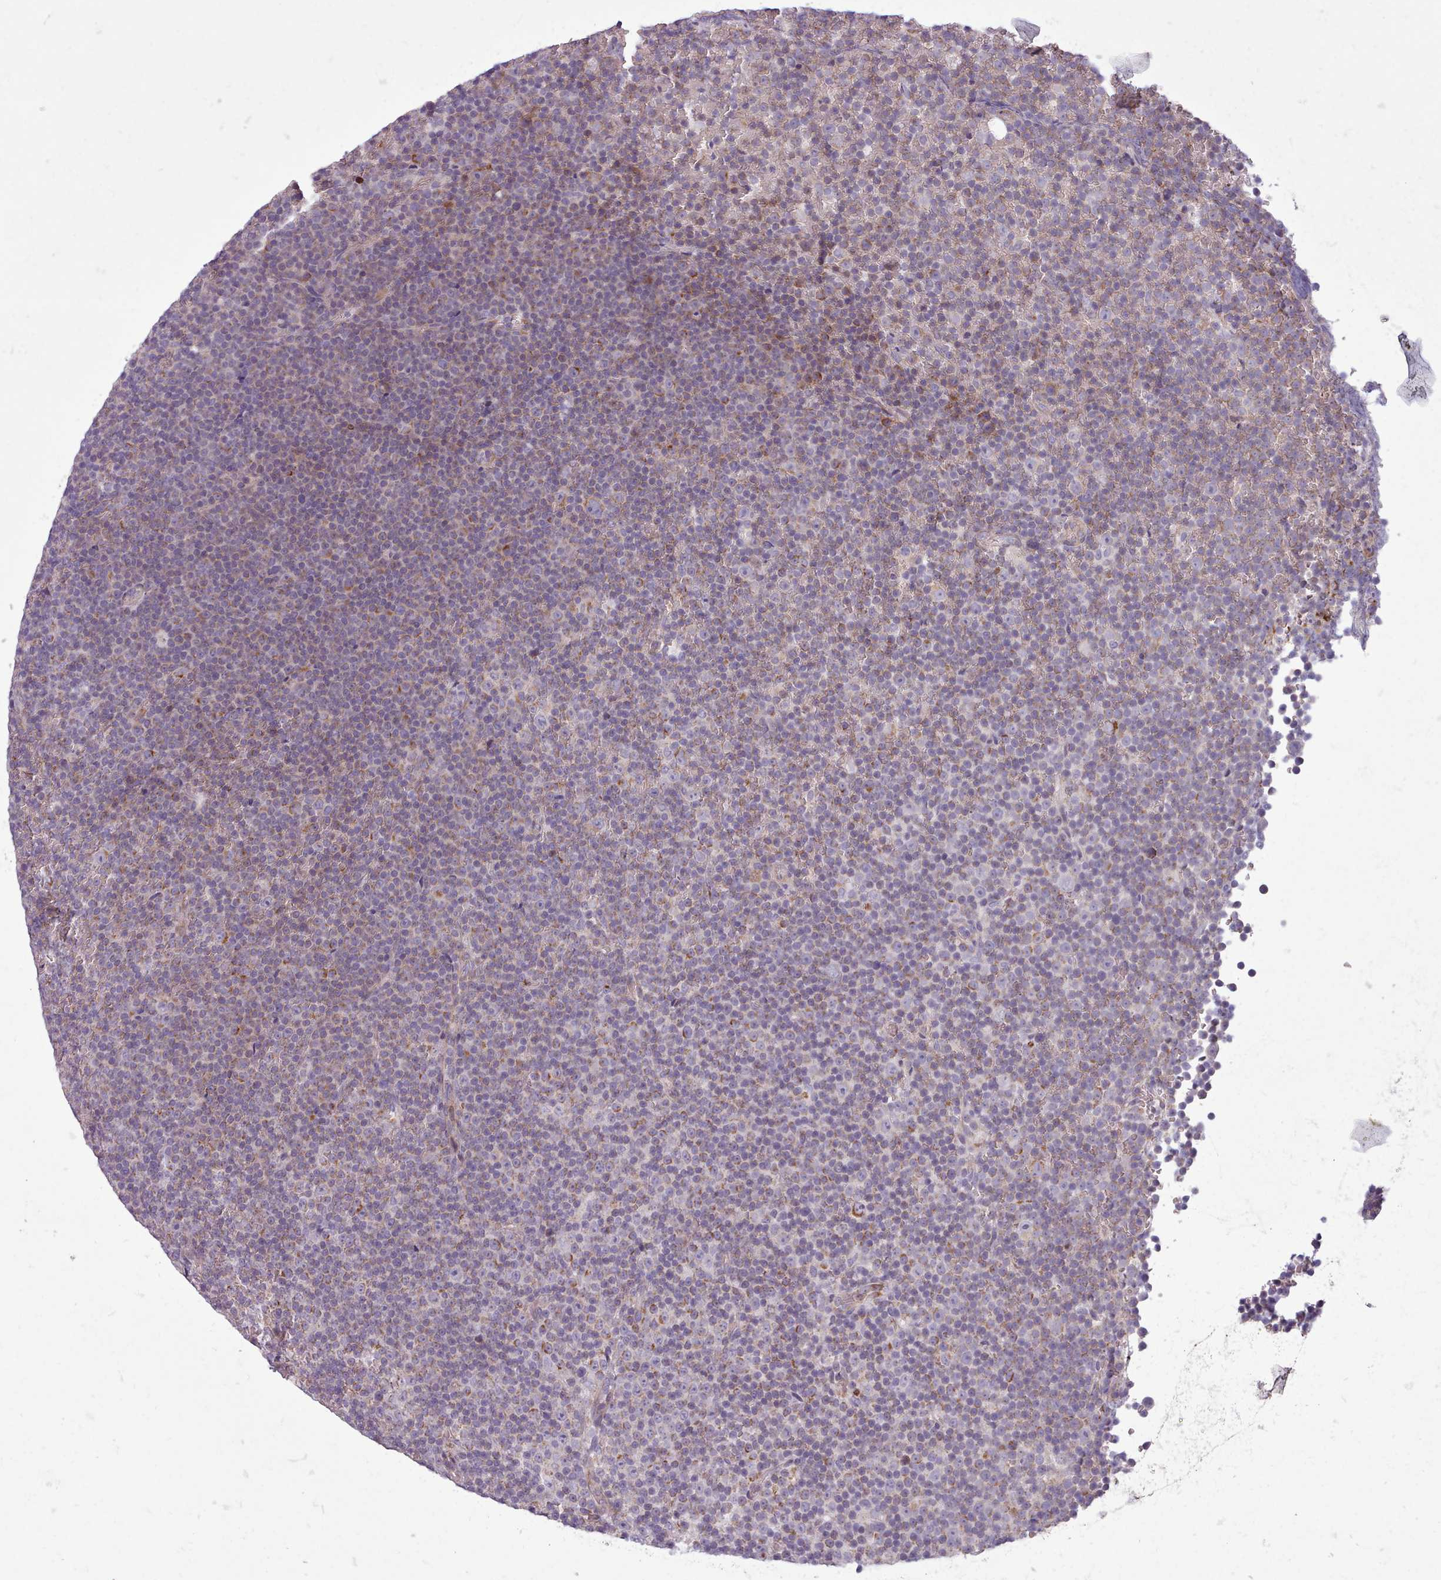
{"staining": {"intensity": "moderate", "quantity": "<25%", "location": "cytoplasmic/membranous"}, "tissue": "lymphoma", "cell_type": "Tumor cells", "image_type": "cancer", "snomed": [{"axis": "morphology", "description": "Malignant lymphoma, non-Hodgkin's type, Low grade"}, {"axis": "topography", "description": "Lymph node"}], "caption": "A high-resolution image shows immunohistochemistry (IHC) staining of lymphoma, which demonstrates moderate cytoplasmic/membranous staining in about <25% of tumor cells.", "gene": "AVL9", "patient": {"sex": "female", "age": 67}}